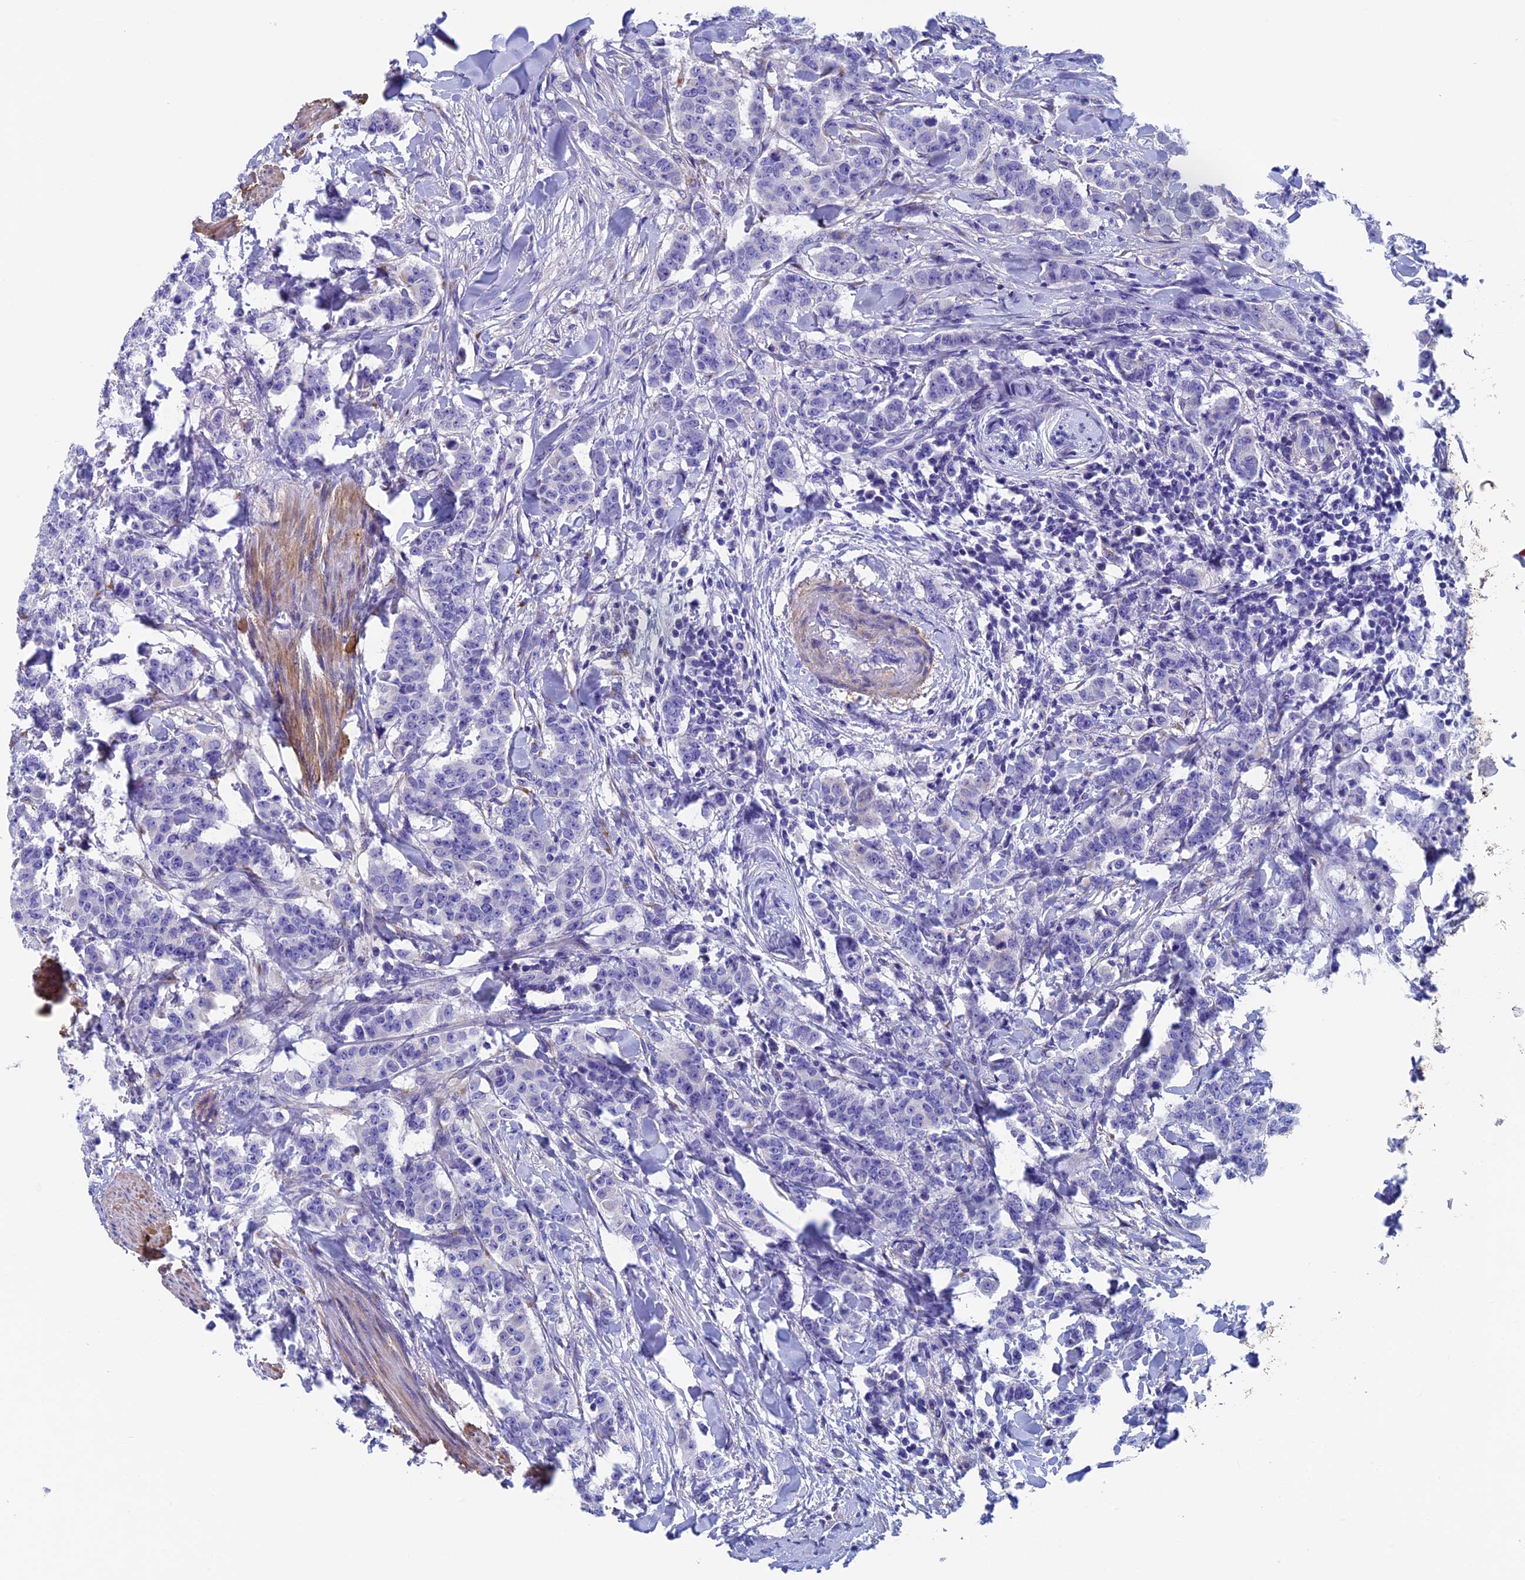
{"staining": {"intensity": "negative", "quantity": "none", "location": "none"}, "tissue": "breast cancer", "cell_type": "Tumor cells", "image_type": "cancer", "snomed": [{"axis": "morphology", "description": "Duct carcinoma"}, {"axis": "topography", "description": "Breast"}], "caption": "Immunohistochemistry (IHC) photomicrograph of neoplastic tissue: human breast infiltrating ductal carcinoma stained with DAB exhibits no significant protein positivity in tumor cells.", "gene": "ADH7", "patient": {"sex": "female", "age": 40}}